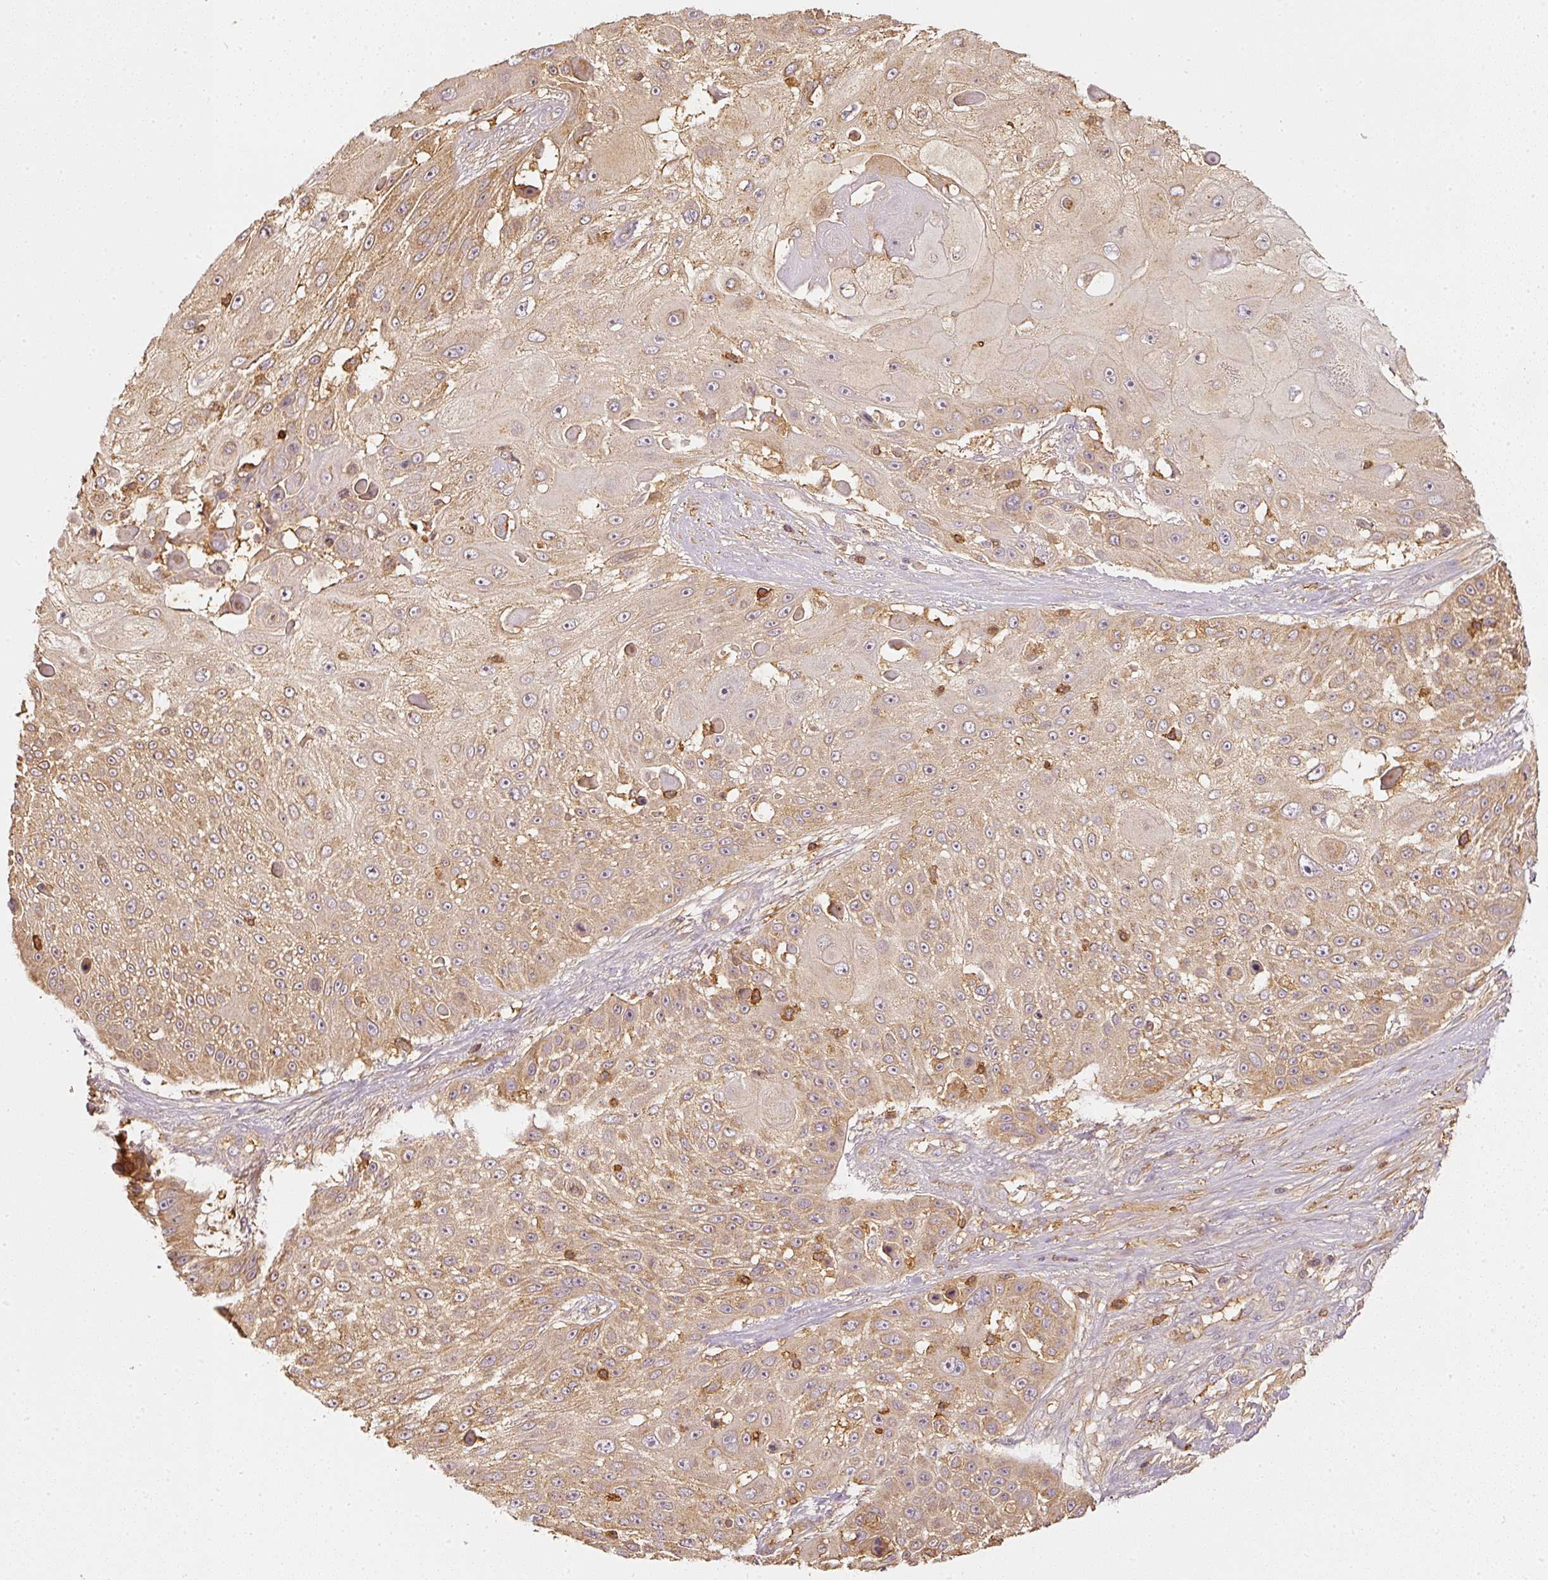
{"staining": {"intensity": "moderate", "quantity": "25%-75%", "location": "cytoplasmic/membranous"}, "tissue": "skin cancer", "cell_type": "Tumor cells", "image_type": "cancer", "snomed": [{"axis": "morphology", "description": "Squamous cell carcinoma, NOS"}, {"axis": "topography", "description": "Skin"}], "caption": "A medium amount of moderate cytoplasmic/membranous staining is seen in approximately 25%-75% of tumor cells in skin squamous cell carcinoma tissue.", "gene": "EVL", "patient": {"sex": "female", "age": 86}}